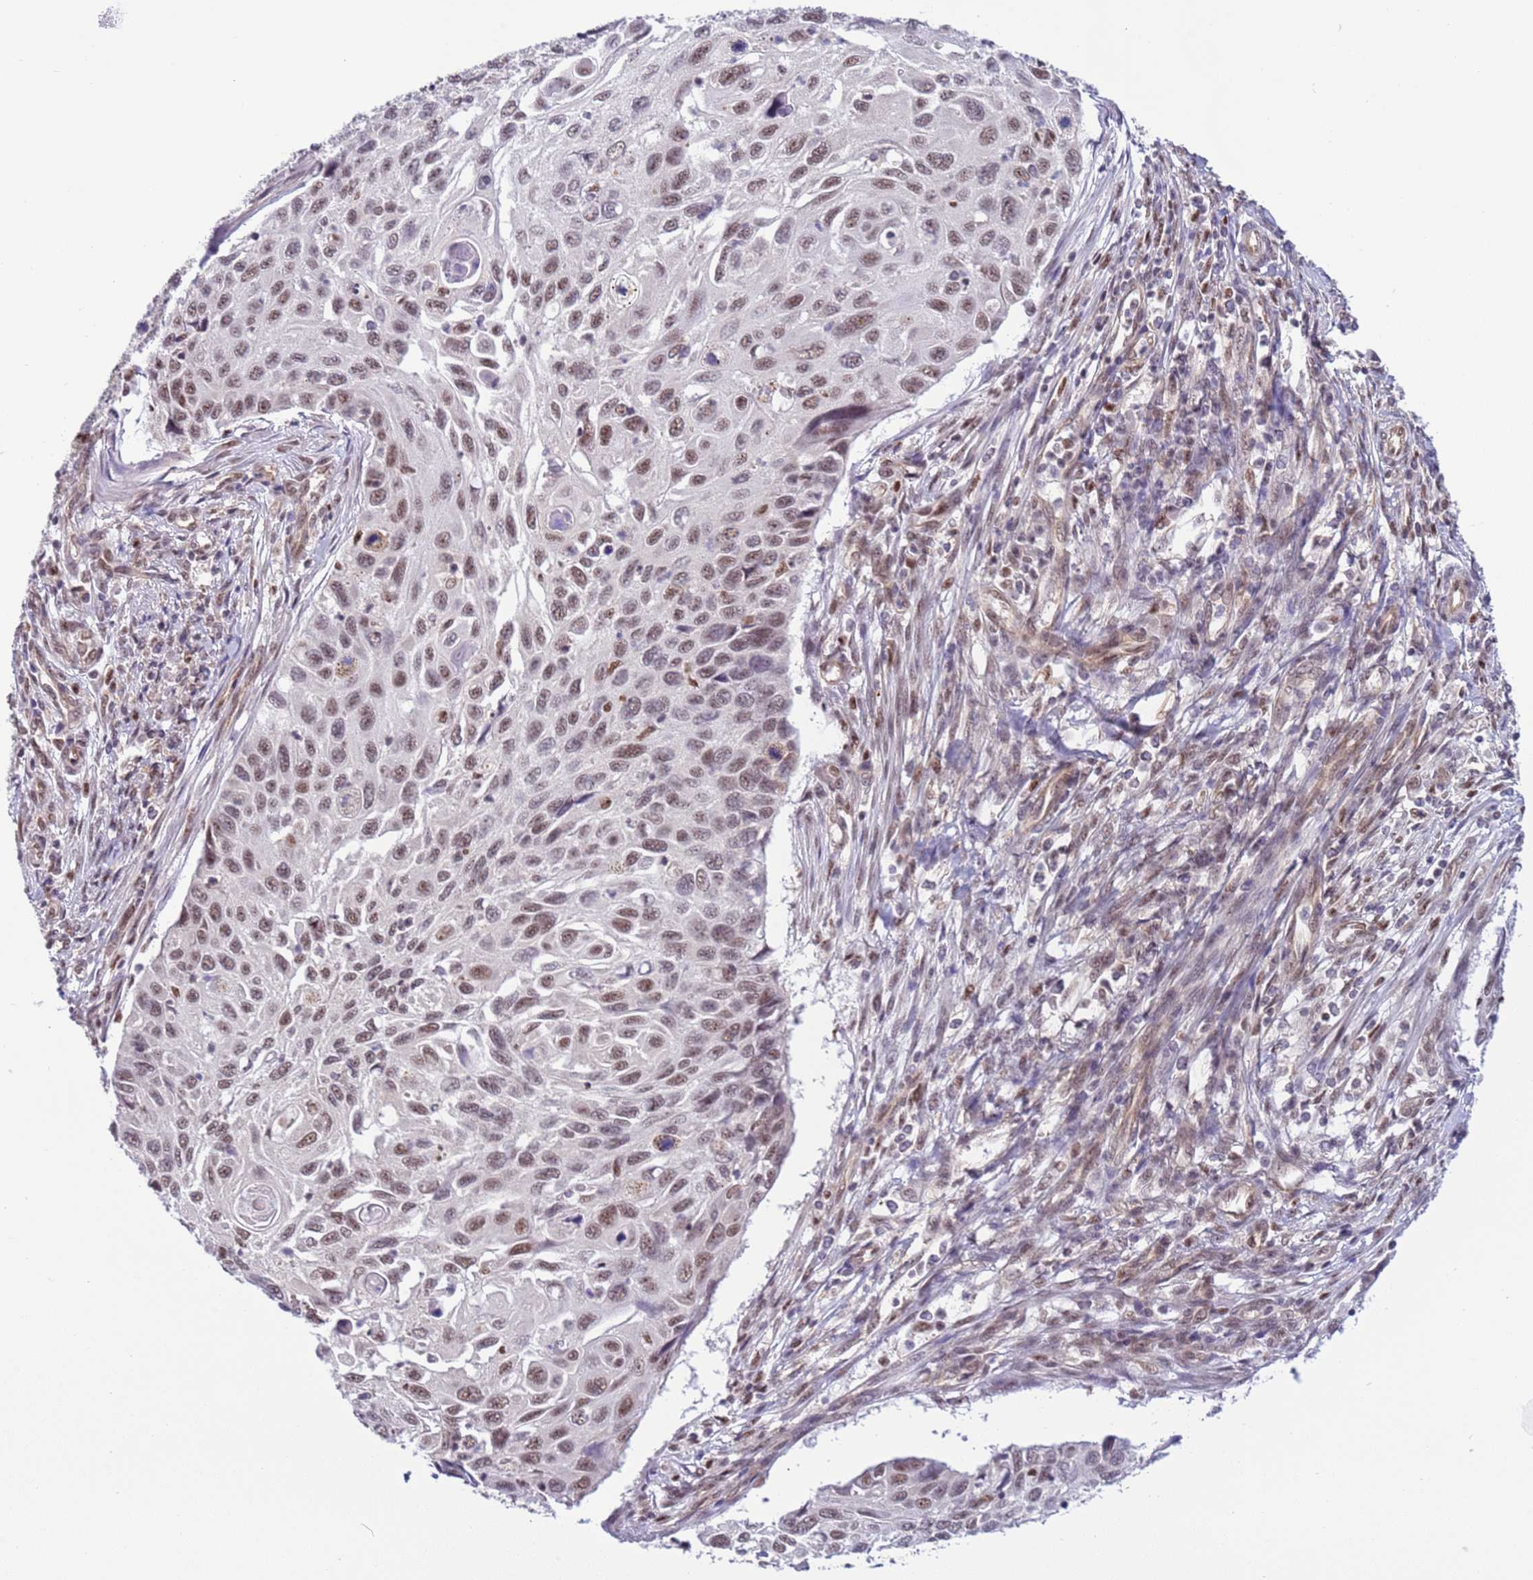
{"staining": {"intensity": "moderate", "quantity": "25%-75%", "location": "nuclear"}, "tissue": "cervical cancer", "cell_type": "Tumor cells", "image_type": "cancer", "snomed": [{"axis": "morphology", "description": "Squamous cell carcinoma, NOS"}, {"axis": "topography", "description": "Cervix"}], "caption": "There is medium levels of moderate nuclear expression in tumor cells of cervical cancer (squamous cell carcinoma), as demonstrated by immunohistochemical staining (brown color).", "gene": "PRPF6", "patient": {"sex": "female", "age": 70}}